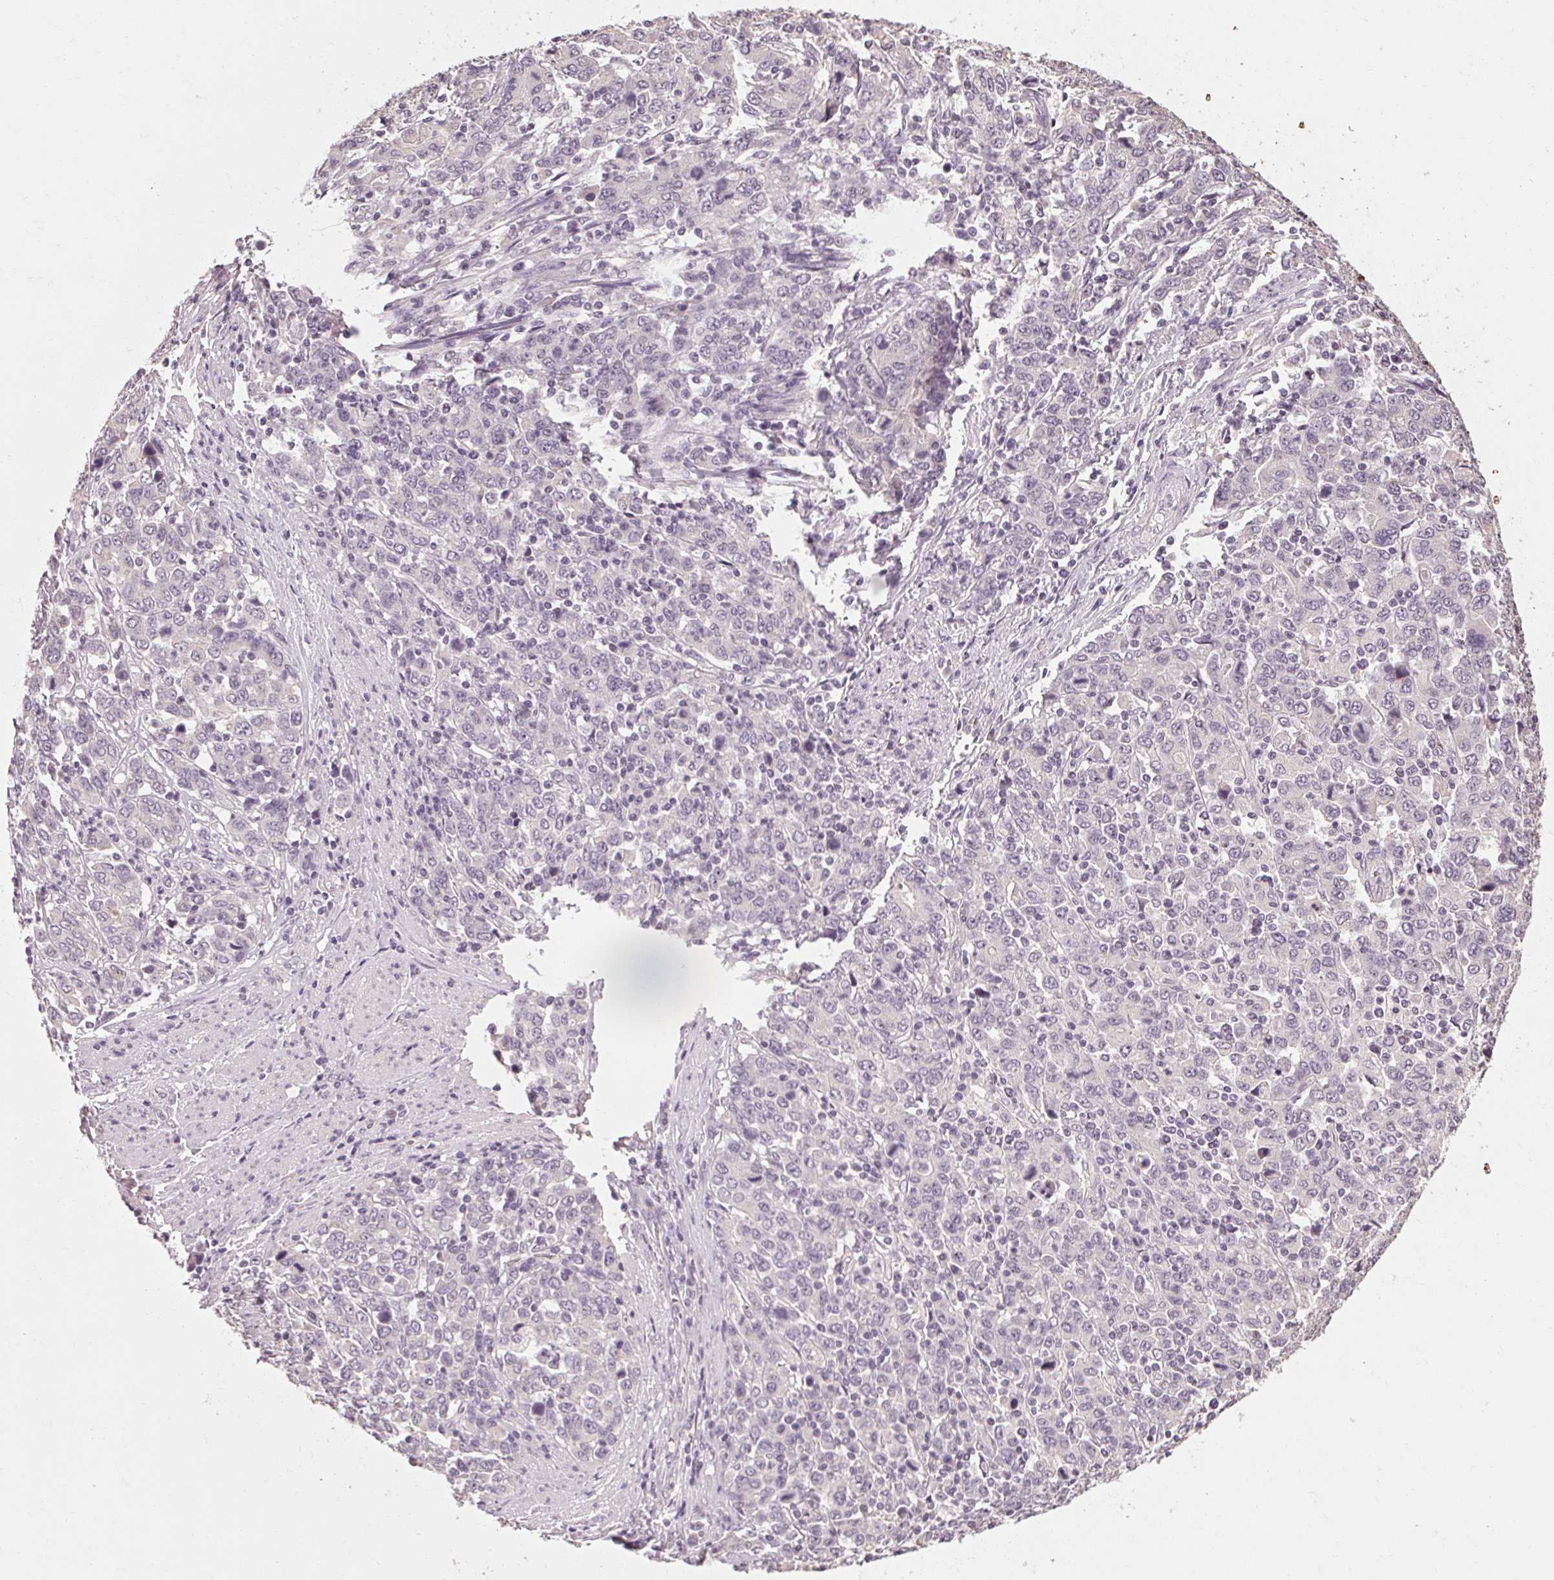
{"staining": {"intensity": "negative", "quantity": "none", "location": "none"}, "tissue": "stomach cancer", "cell_type": "Tumor cells", "image_type": "cancer", "snomed": [{"axis": "morphology", "description": "Adenocarcinoma, NOS"}, {"axis": "topography", "description": "Stomach, upper"}], "caption": "Immunohistochemistry (IHC) image of neoplastic tissue: stomach adenocarcinoma stained with DAB (3,3'-diaminobenzidine) reveals no significant protein expression in tumor cells.", "gene": "POMC", "patient": {"sex": "male", "age": 69}}